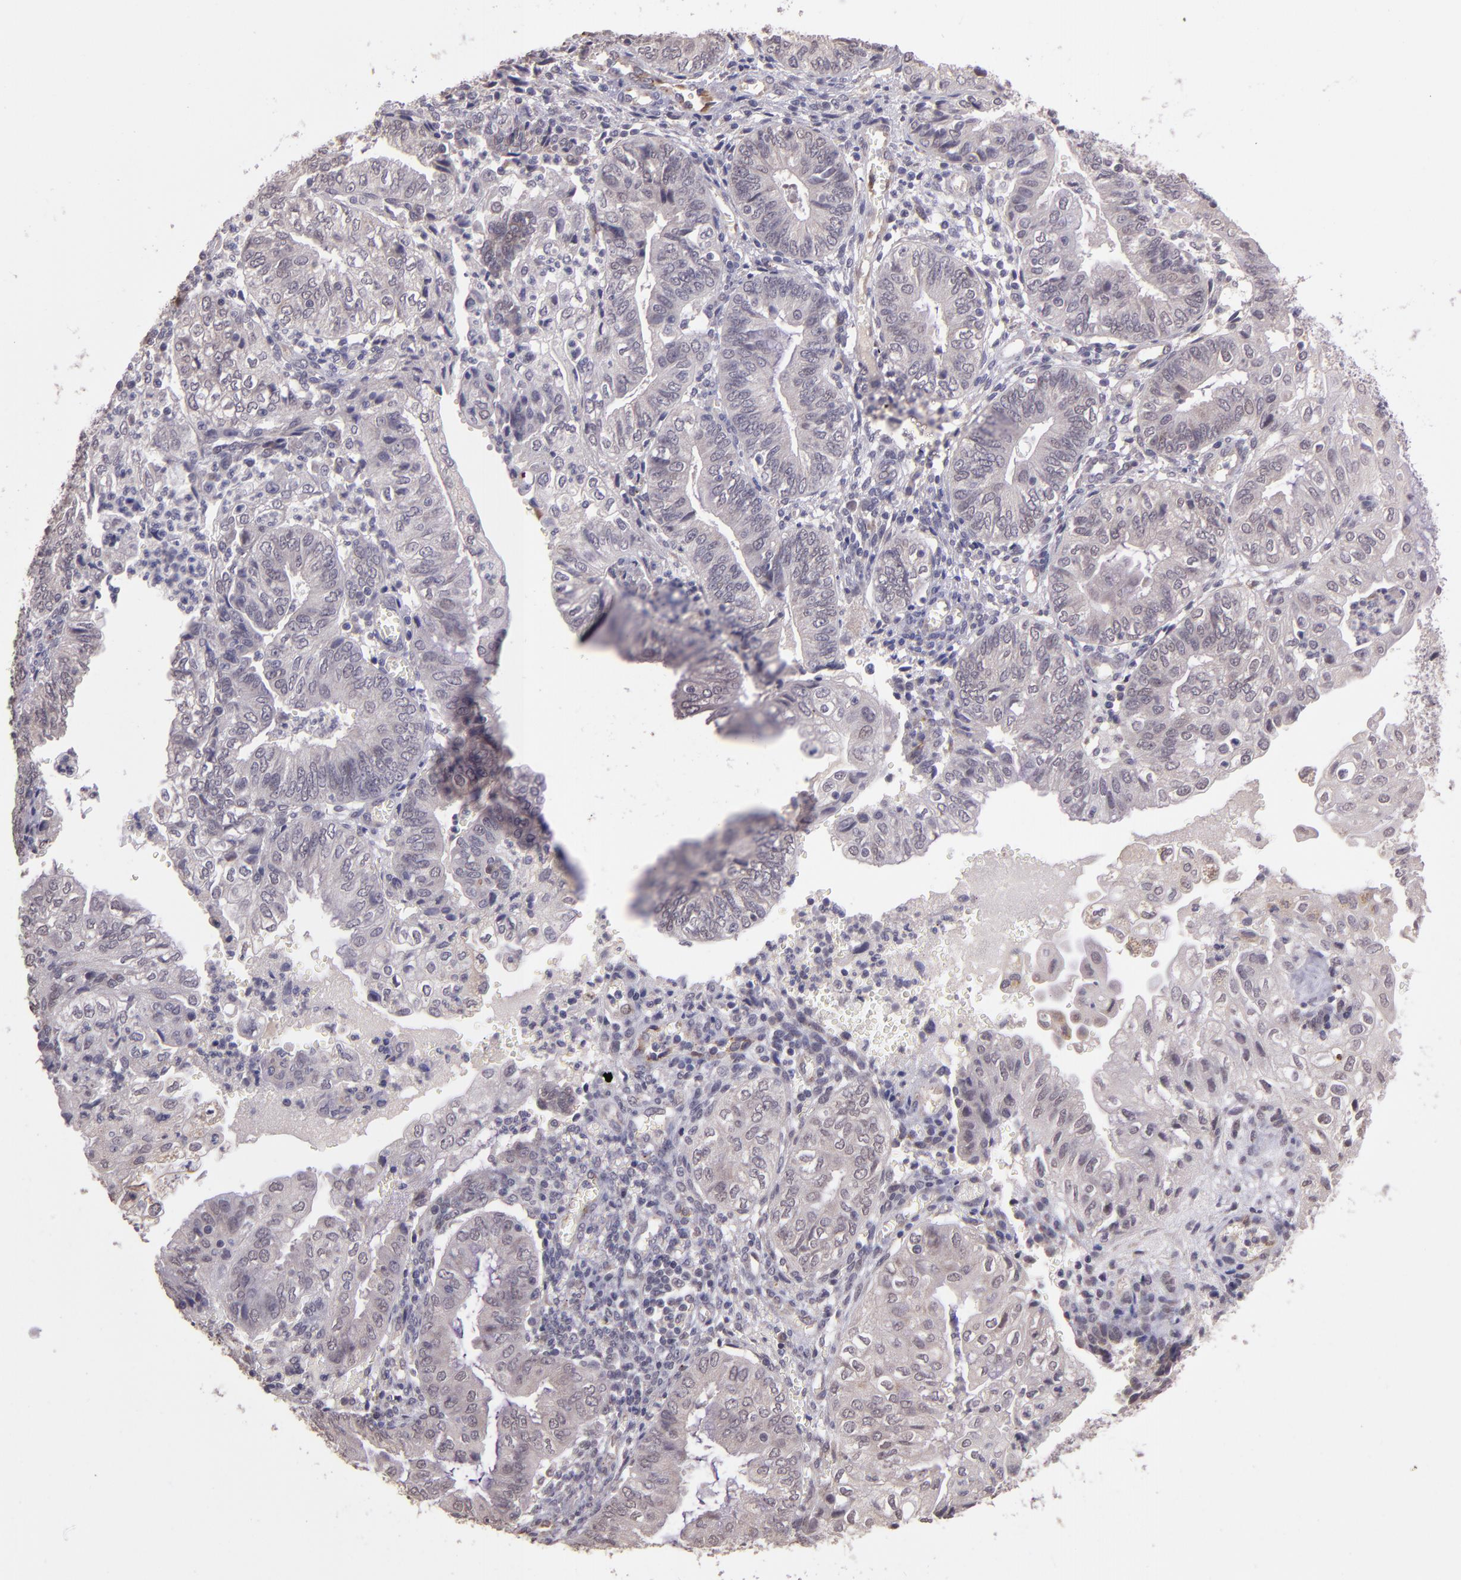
{"staining": {"intensity": "negative", "quantity": "none", "location": "none"}, "tissue": "endometrial cancer", "cell_type": "Tumor cells", "image_type": "cancer", "snomed": [{"axis": "morphology", "description": "Adenocarcinoma, NOS"}, {"axis": "topography", "description": "Endometrium"}], "caption": "High magnification brightfield microscopy of endometrial cancer stained with DAB (3,3'-diaminobenzidine) (brown) and counterstained with hematoxylin (blue): tumor cells show no significant positivity. (Stains: DAB (3,3'-diaminobenzidine) immunohistochemistry (IHC) with hematoxylin counter stain, Microscopy: brightfield microscopy at high magnification).", "gene": "TAF7L", "patient": {"sex": "female", "age": 55}}